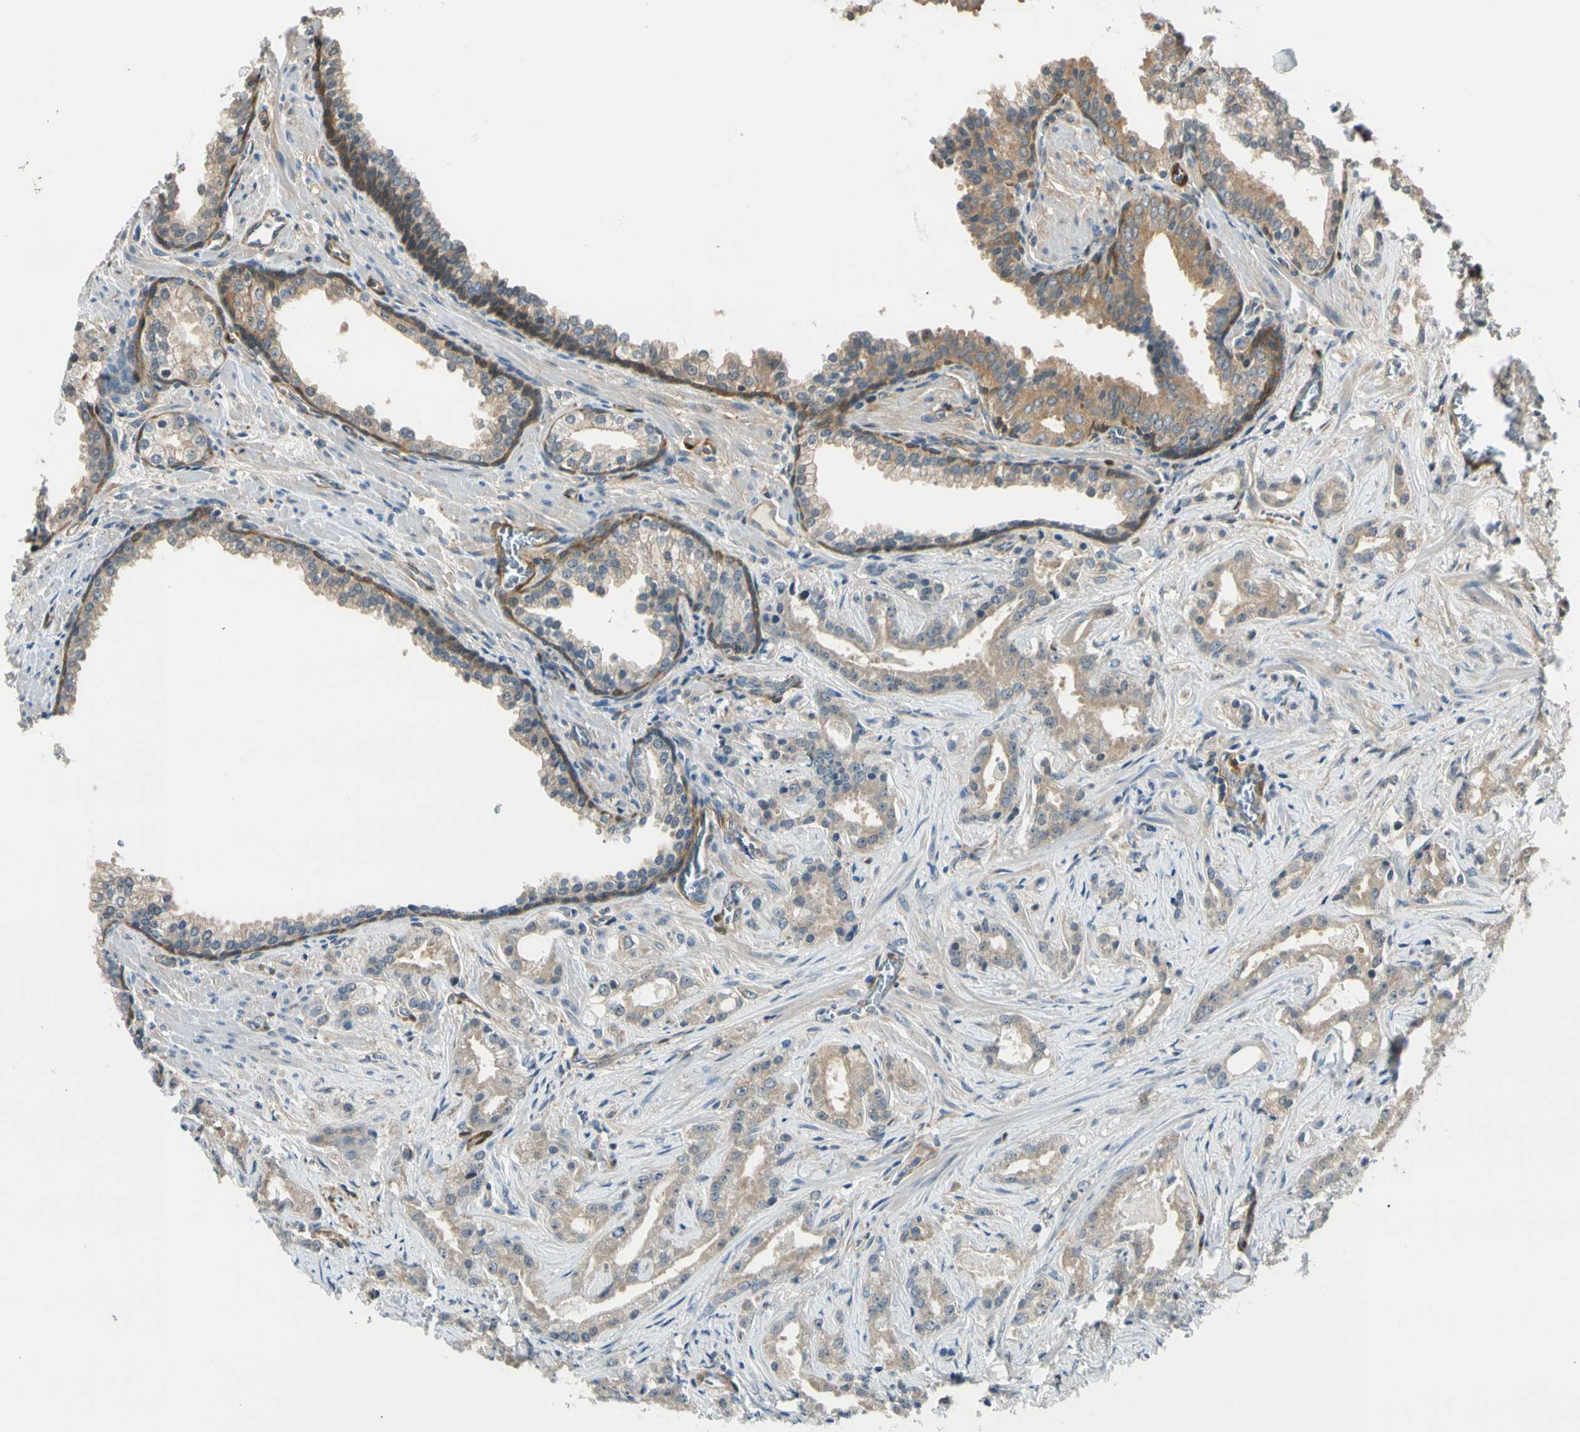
{"staining": {"intensity": "weak", "quantity": ">75%", "location": "cytoplasmic/membranous"}, "tissue": "prostate cancer", "cell_type": "Tumor cells", "image_type": "cancer", "snomed": [{"axis": "morphology", "description": "Adenocarcinoma, Low grade"}, {"axis": "topography", "description": "Prostate"}], "caption": "Immunohistochemistry micrograph of neoplastic tissue: prostate adenocarcinoma (low-grade) stained using immunohistochemistry (IHC) displays low levels of weak protein expression localized specifically in the cytoplasmic/membranous of tumor cells, appearing as a cytoplasmic/membranous brown color.", "gene": "RASGRF1", "patient": {"sex": "male", "age": 59}}